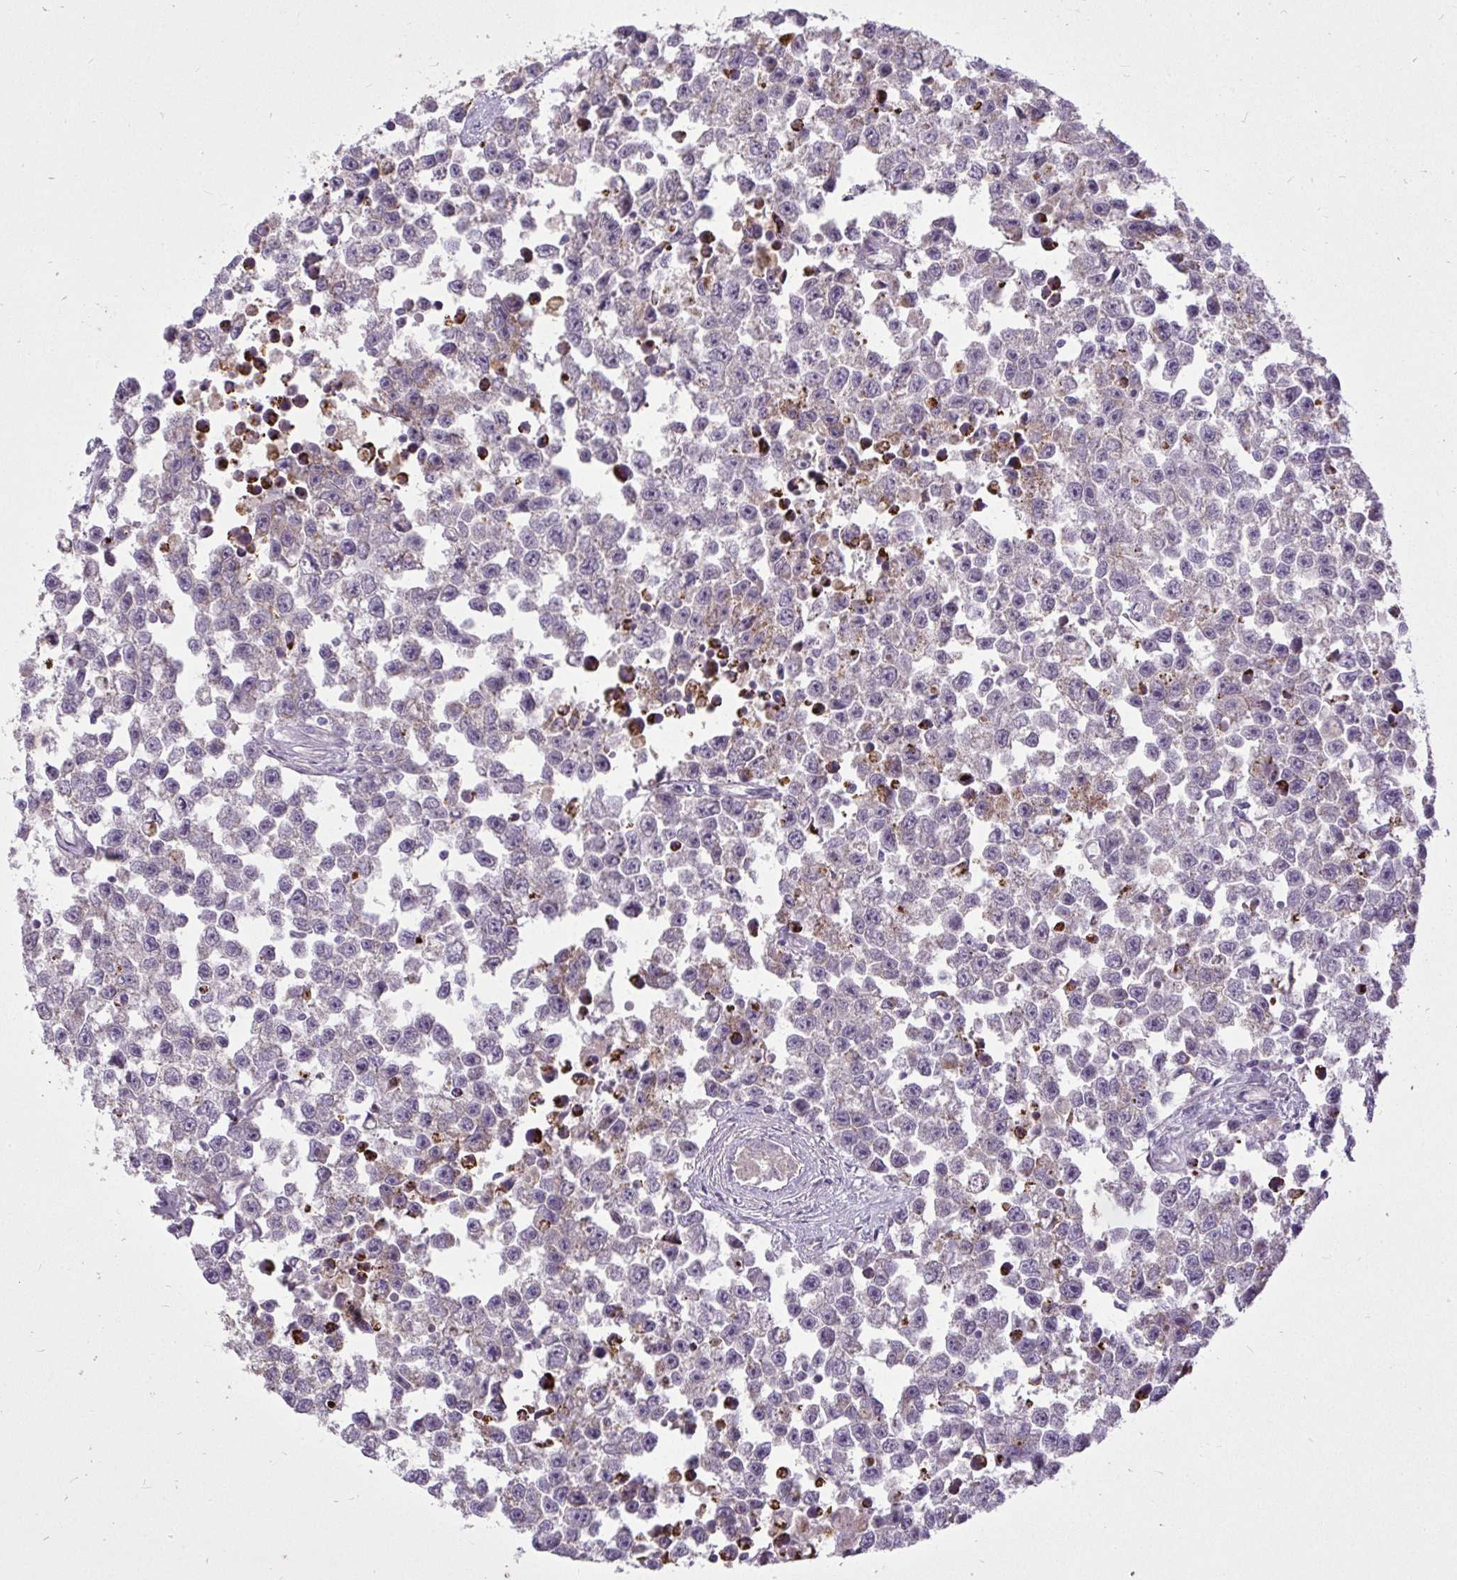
{"staining": {"intensity": "weak", "quantity": "25%-75%", "location": "cytoplasmic/membranous"}, "tissue": "testis cancer", "cell_type": "Tumor cells", "image_type": "cancer", "snomed": [{"axis": "morphology", "description": "Seminoma, NOS"}, {"axis": "topography", "description": "Testis"}], "caption": "A brown stain labels weak cytoplasmic/membranous staining of a protein in testis seminoma tumor cells.", "gene": "STRIP1", "patient": {"sex": "male", "age": 26}}